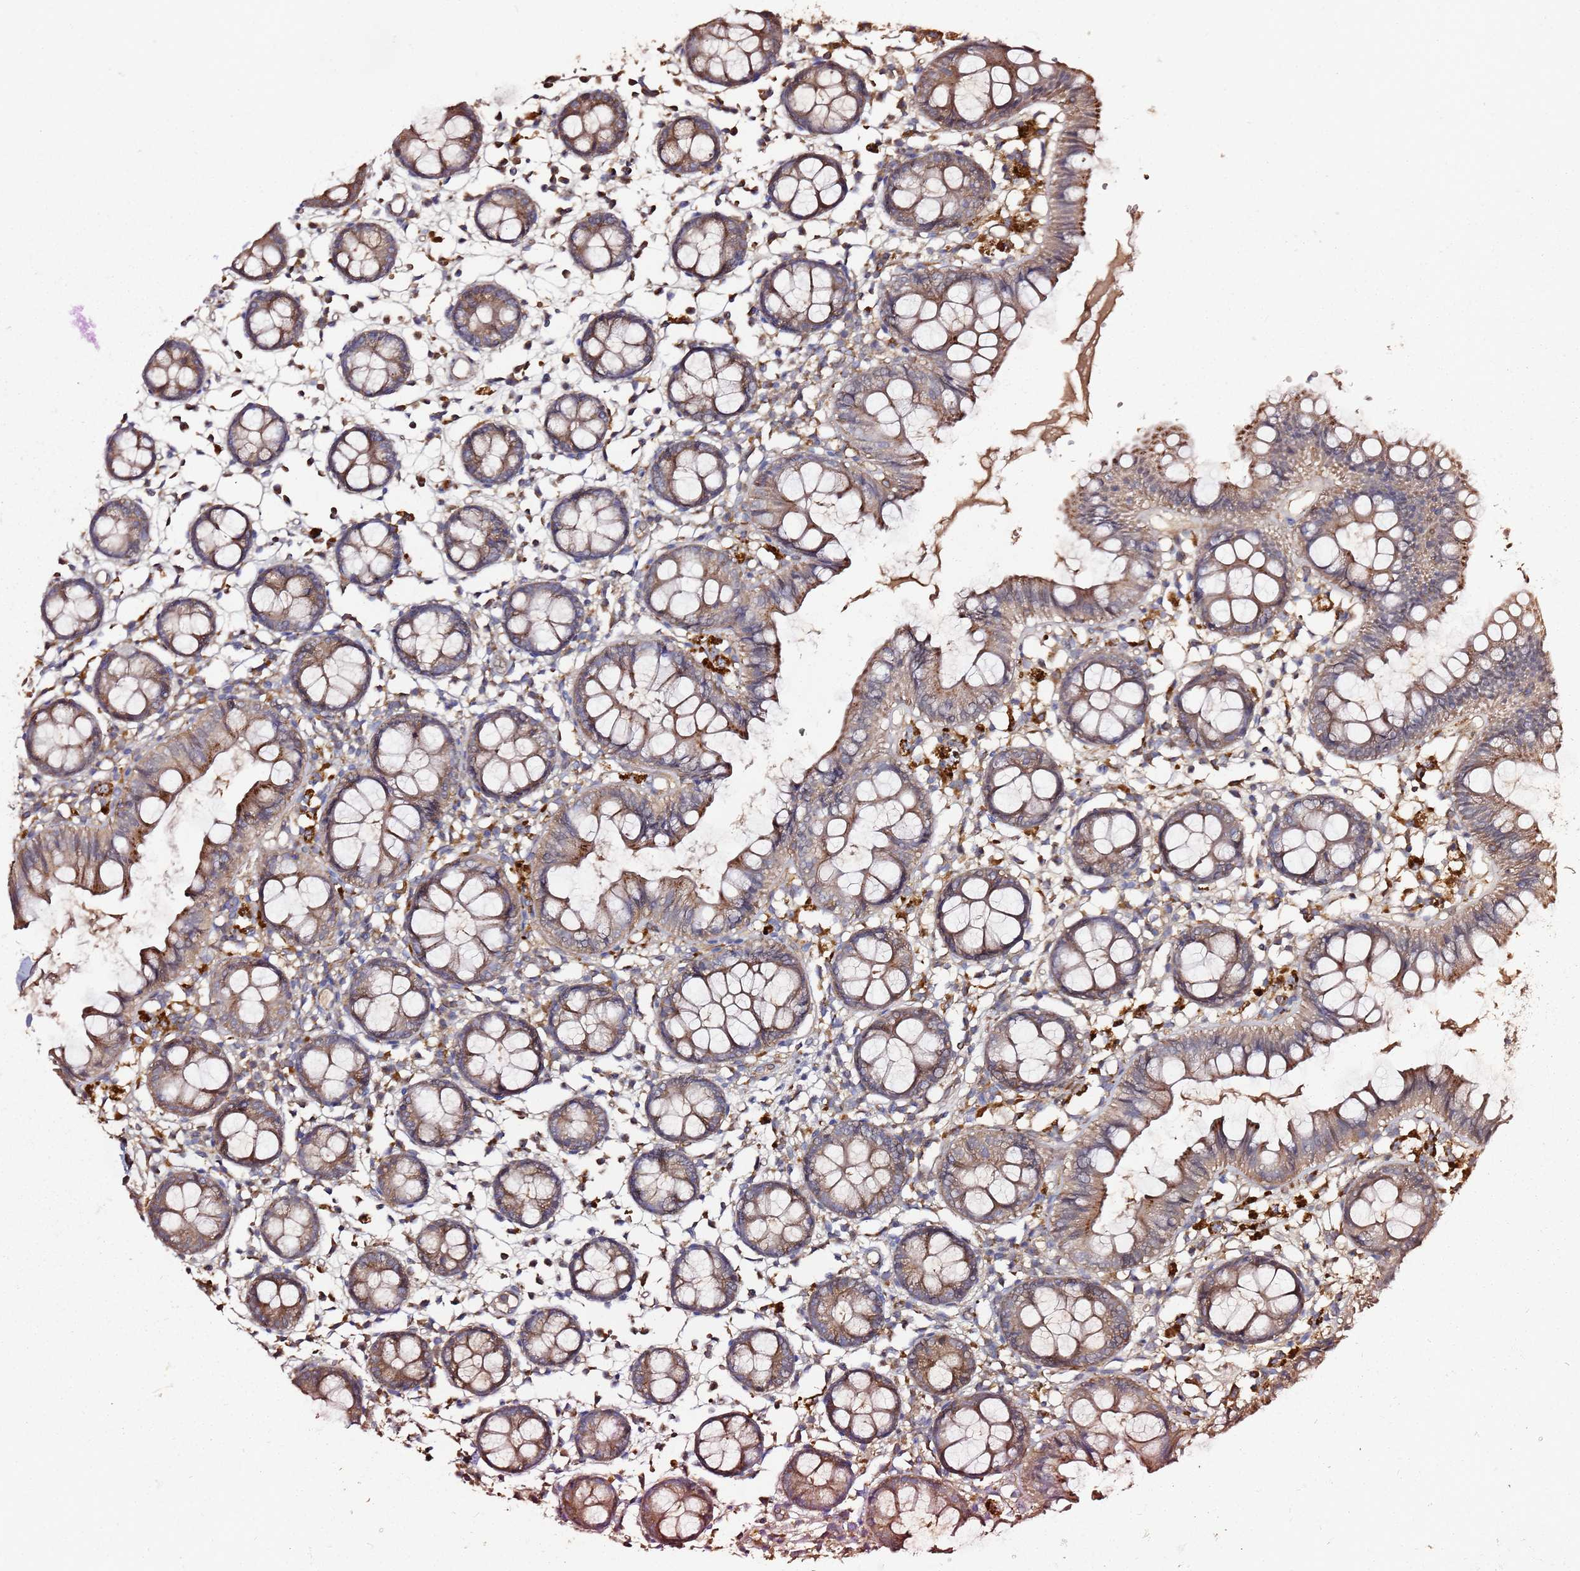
{"staining": {"intensity": "moderate", "quantity": ">75%", "location": "cytoplasmic/membranous"}, "tissue": "colon", "cell_type": "Endothelial cells", "image_type": "normal", "snomed": [{"axis": "morphology", "description": "Normal tissue, NOS"}, {"axis": "topography", "description": "Colon"}], "caption": "This histopathology image demonstrates immunohistochemistry staining of unremarkable human colon, with medium moderate cytoplasmic/membranous staining in about >75% of endothelial cells.", "gene": "SCGB2B2", "patient": {"sex": "female", "age": 84}}